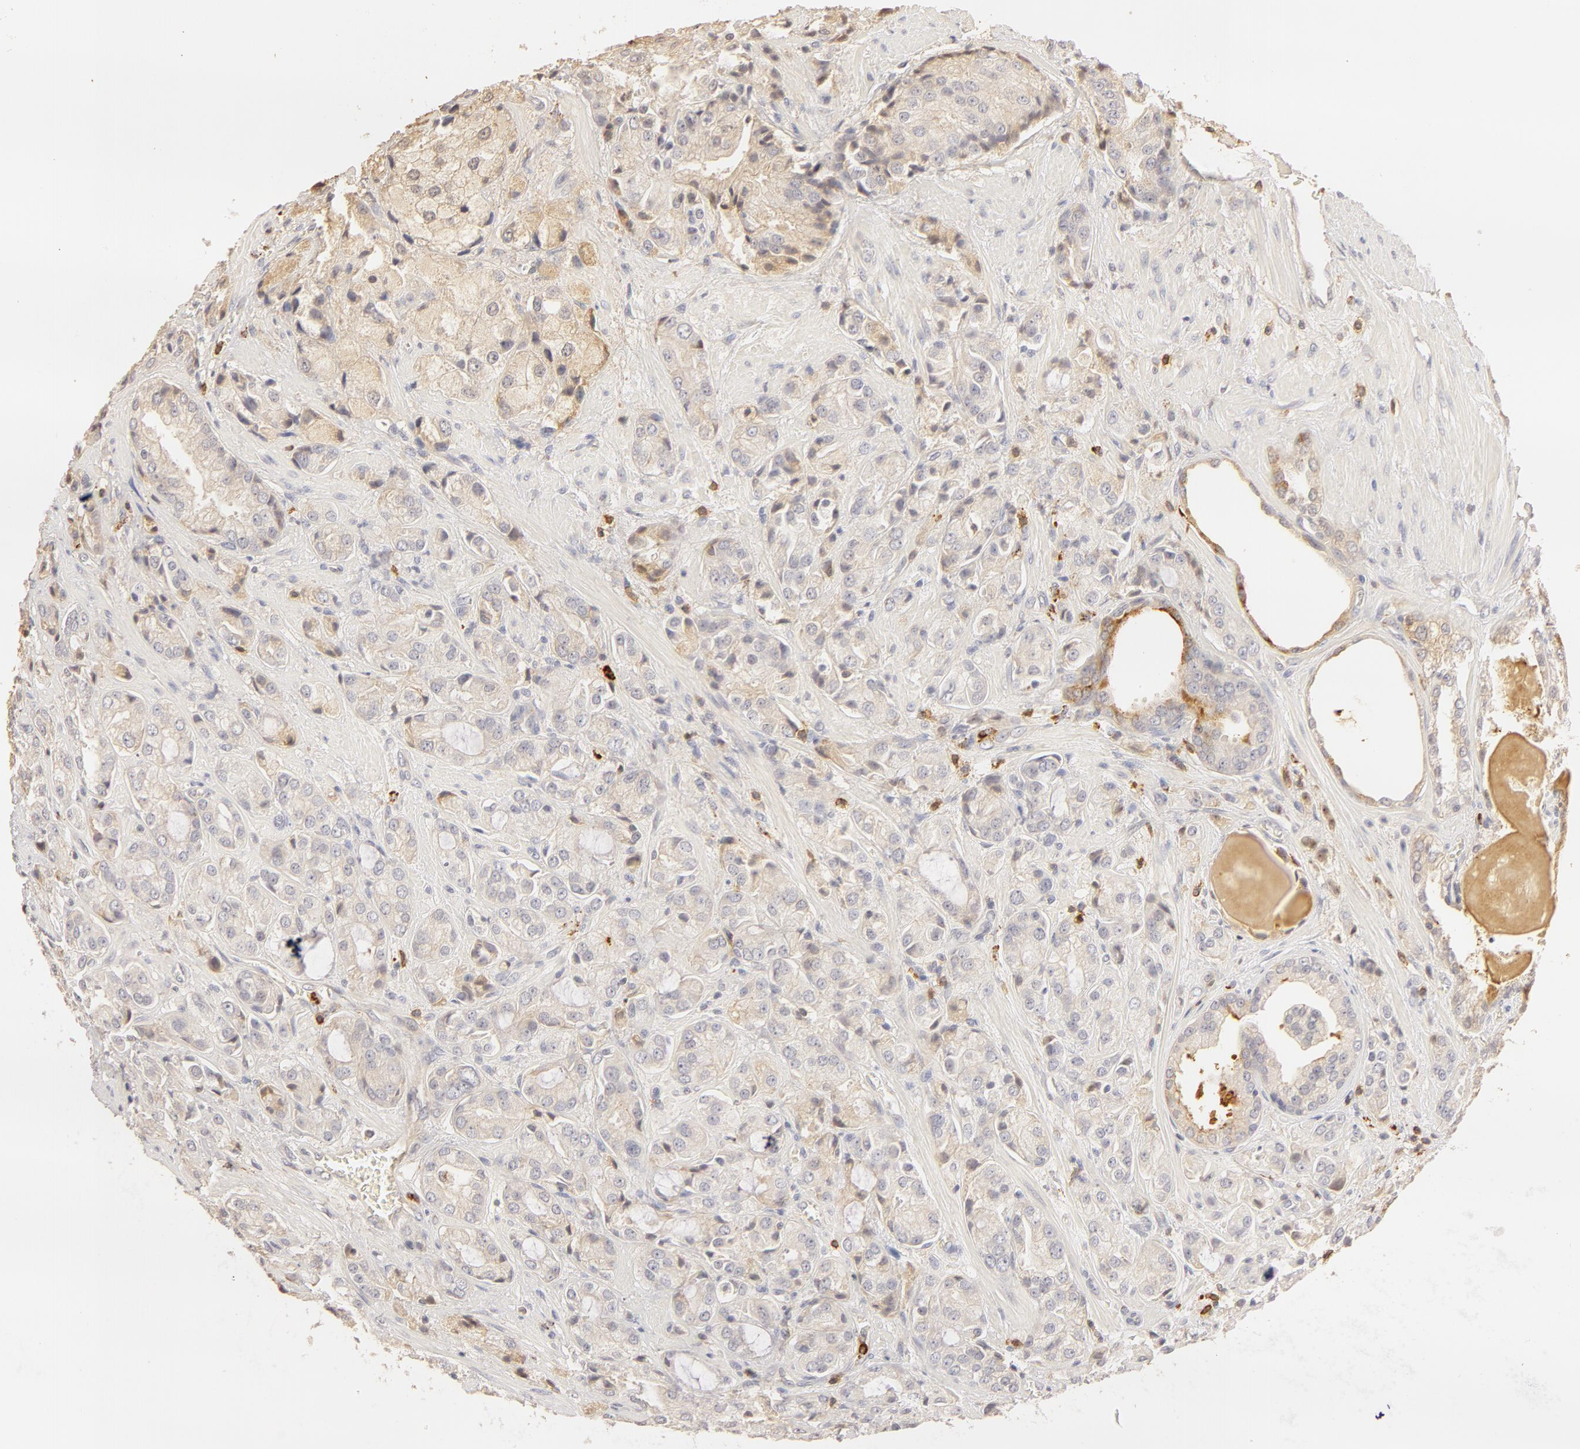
{"staining": {"intensity": "weak", "quantity": "<25%", "location": "cytoplasmic/membranous"}, "tissue": "prostate cancer", "cell_type": "Tumor cells", "image_type": "cancer", "snomed": [{"axis": "morphology", "description": "Adenocarcinoma, Medium grade"}, {"axis": "topography", "description": "Prostate"}], "caption": "A high-resolution photomicrograph shows immunohistochemistry staining of adenocarcinoma (medium-grade) (prostate), which shows no significant positivity in tumor cells.", "gene": "C1R", "patient": {"sex": "male", "age": 70}}